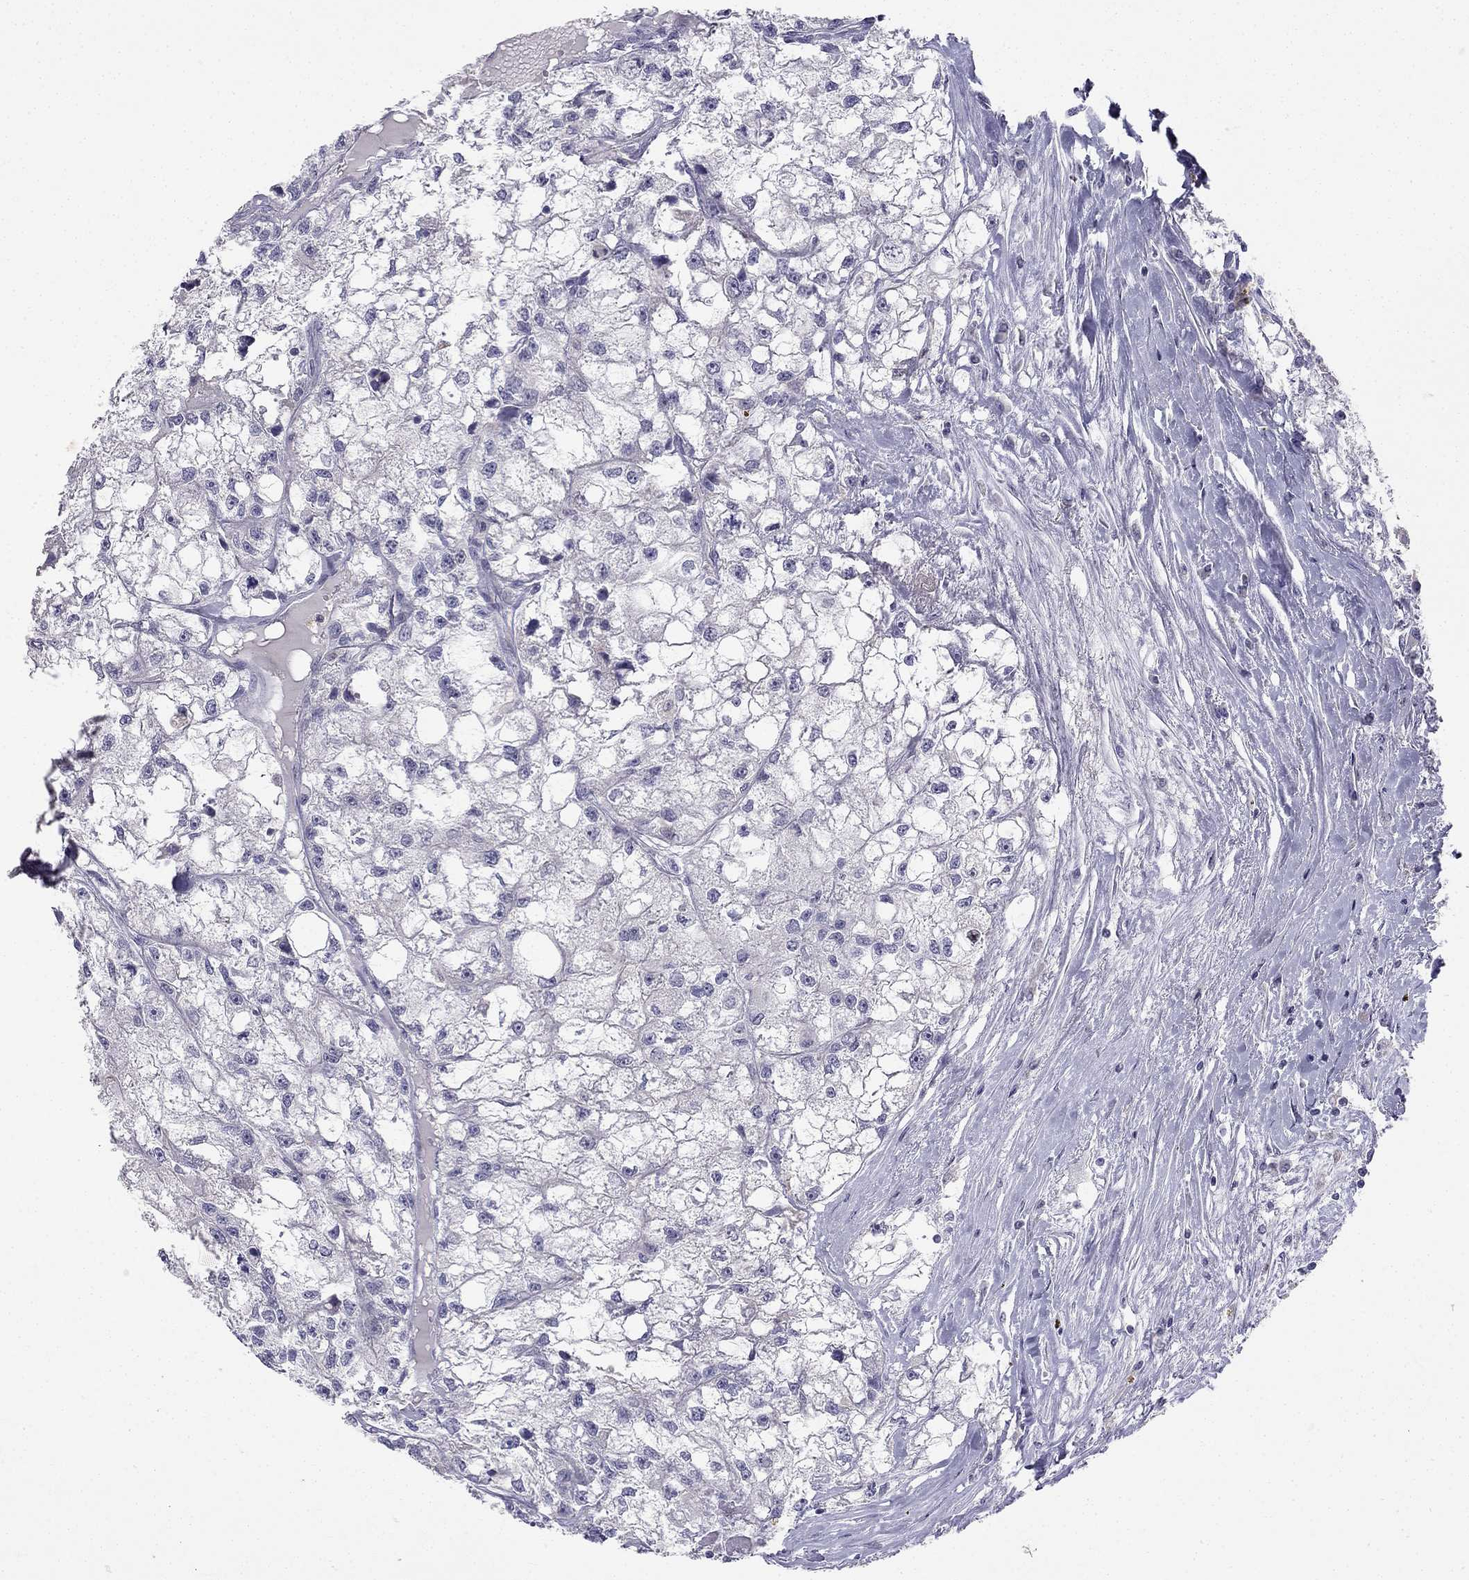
{"staining": {"intensity": "negative", "quantity": "none", "location": "none"}, "tissue": "renal cancer", "cell_type": "Tumor cells", "image_type": "cancer", "snomed": [{"axis": "morphology", "description": "Adenocarcinoma, NOS"}, {"axis": "topography", "description": "Kidney"}], "caption": "DAB (3,3'-diaminobenzidine) immunohistochemical staining of adenocarcinoma (renal) exhibits no significant expression in tumor cells.", "gene": "C16orf89", "patient": {"sex": "male", "age": 56}}